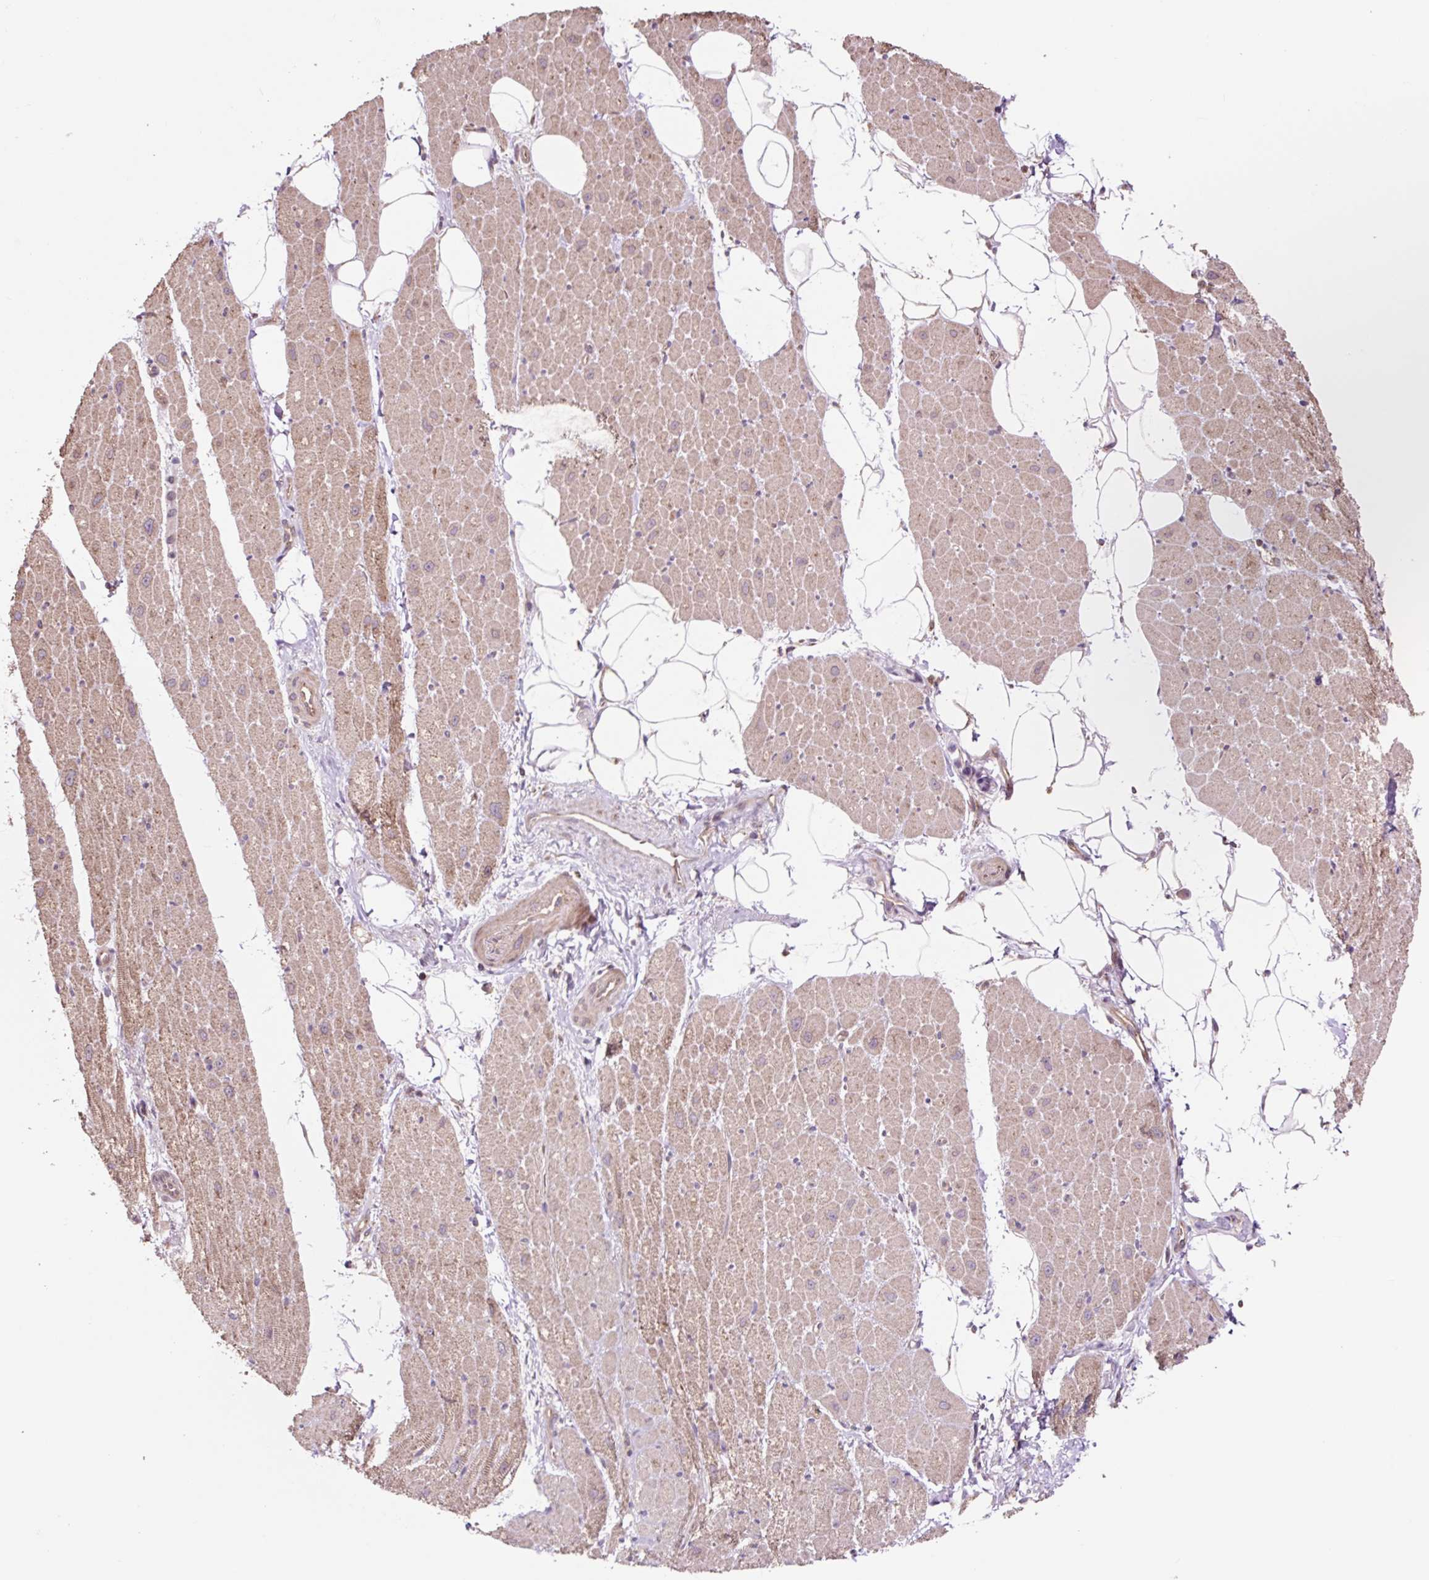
{"staining": {"intensity": "weak", "quantity": ">75%", "location": "cytoplasmic/membranous"}, "tissue": "heart muscle", "cell_type": "Cardiomyocytes", "image_type": "normal", "snomed": [{"axis": "morphology", "description": "Normal tissue, NOS"}, {"axis": "topography", "description": "Heart"}], "caption": "Immunohistochemistry of benign human heart muscle demonstrates low levels of weak cytoplasmic/membranous positivity in approximately >75% of cardiomyocytes.", "gene": "MMS19", "patient": {"sex": "male", "age": 62}}